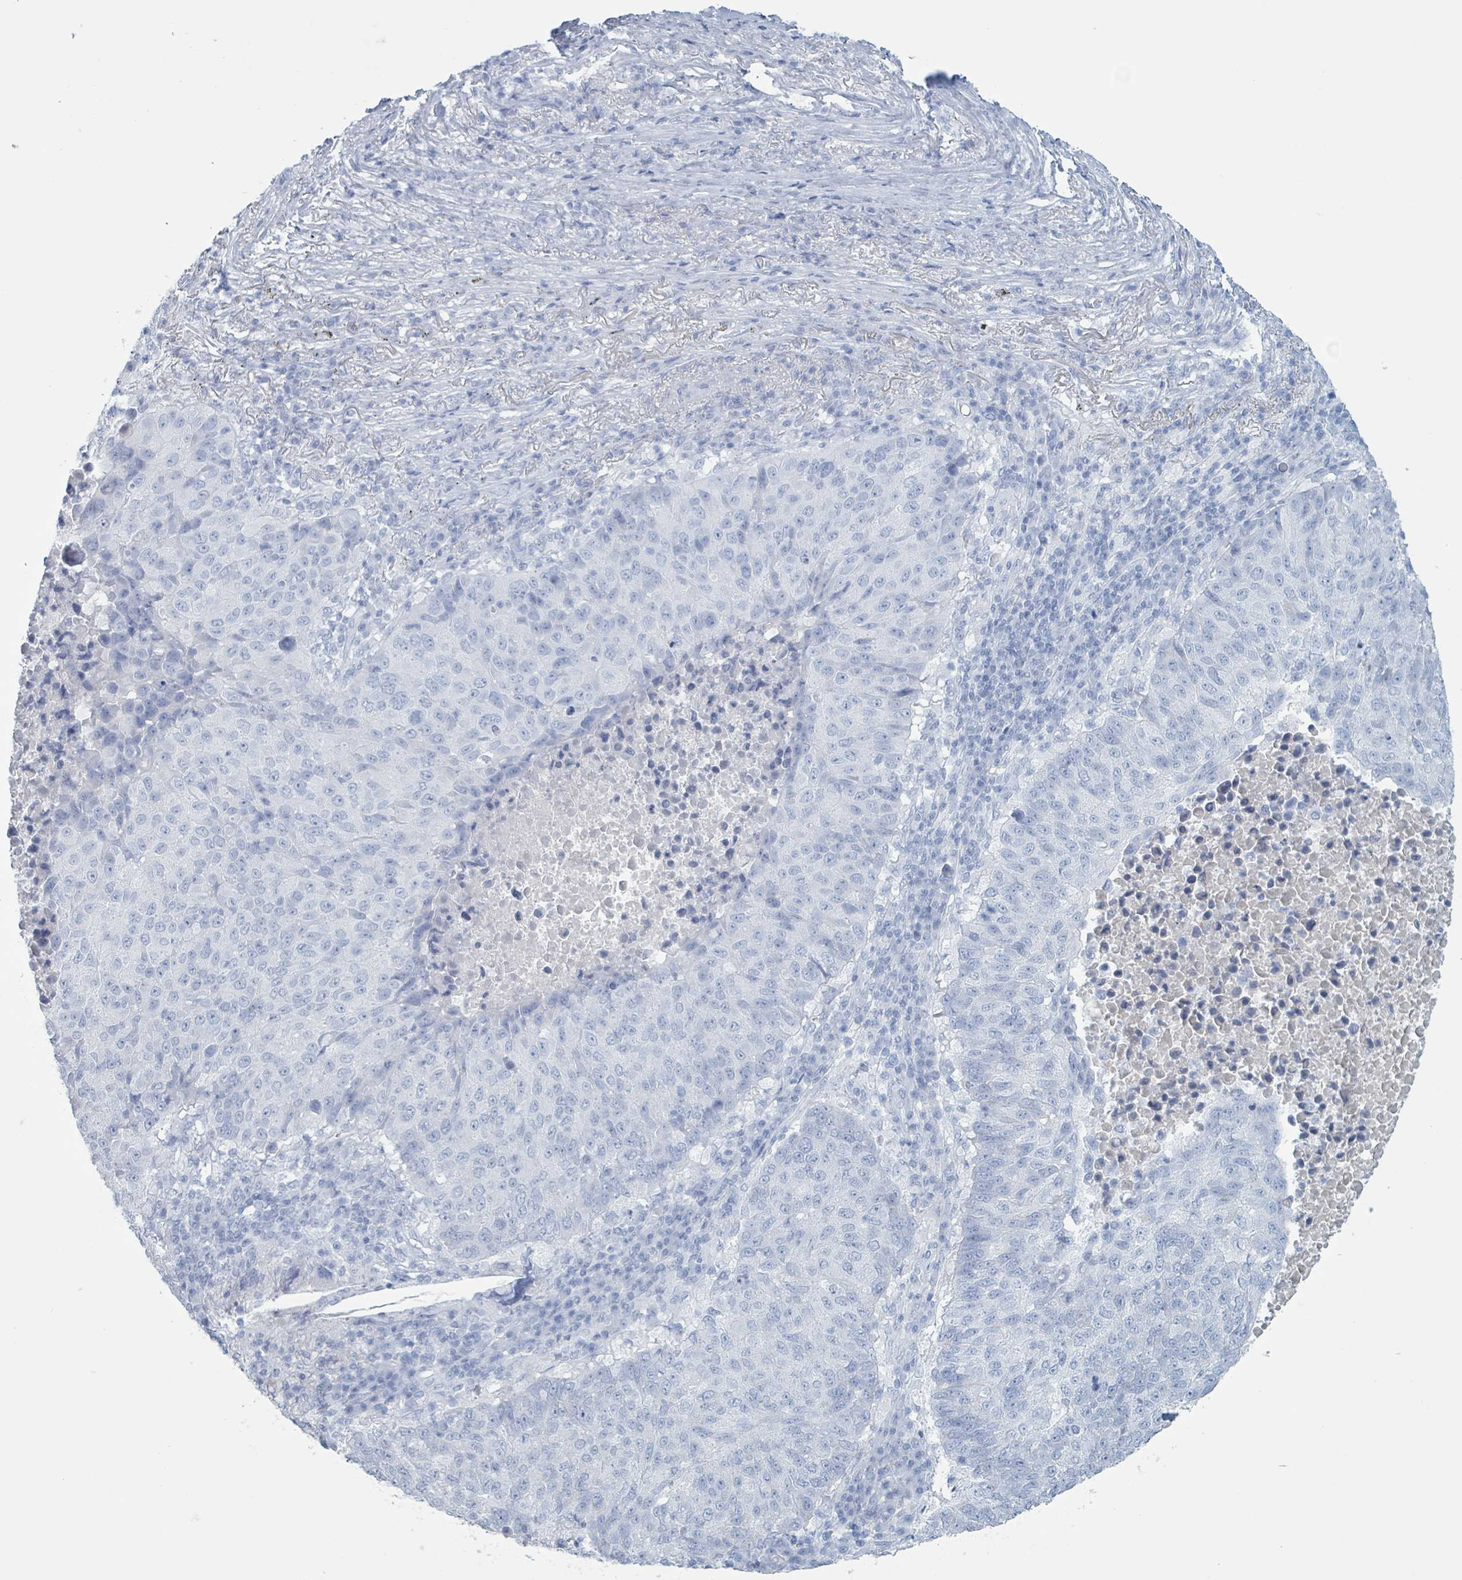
{"staining": {"intensity": "negative", "quantity": "none", "location": "none"}, "tissue": "lung cancer", "cell_type": "Tumor cells", "image_type": "cancer", "snomed": [{"axis": "morphology", "description": "Squamous cell carcinoma, NOS"}, {"axis": "topography", "description": "Lung"}], "caption": "Squamous cell carcinoma (lung) was stained to show a protein in brown. There is no significant expression in tumor cells.", "gene": "KLK4", "patient": {"sex": "male", "age": 73}}